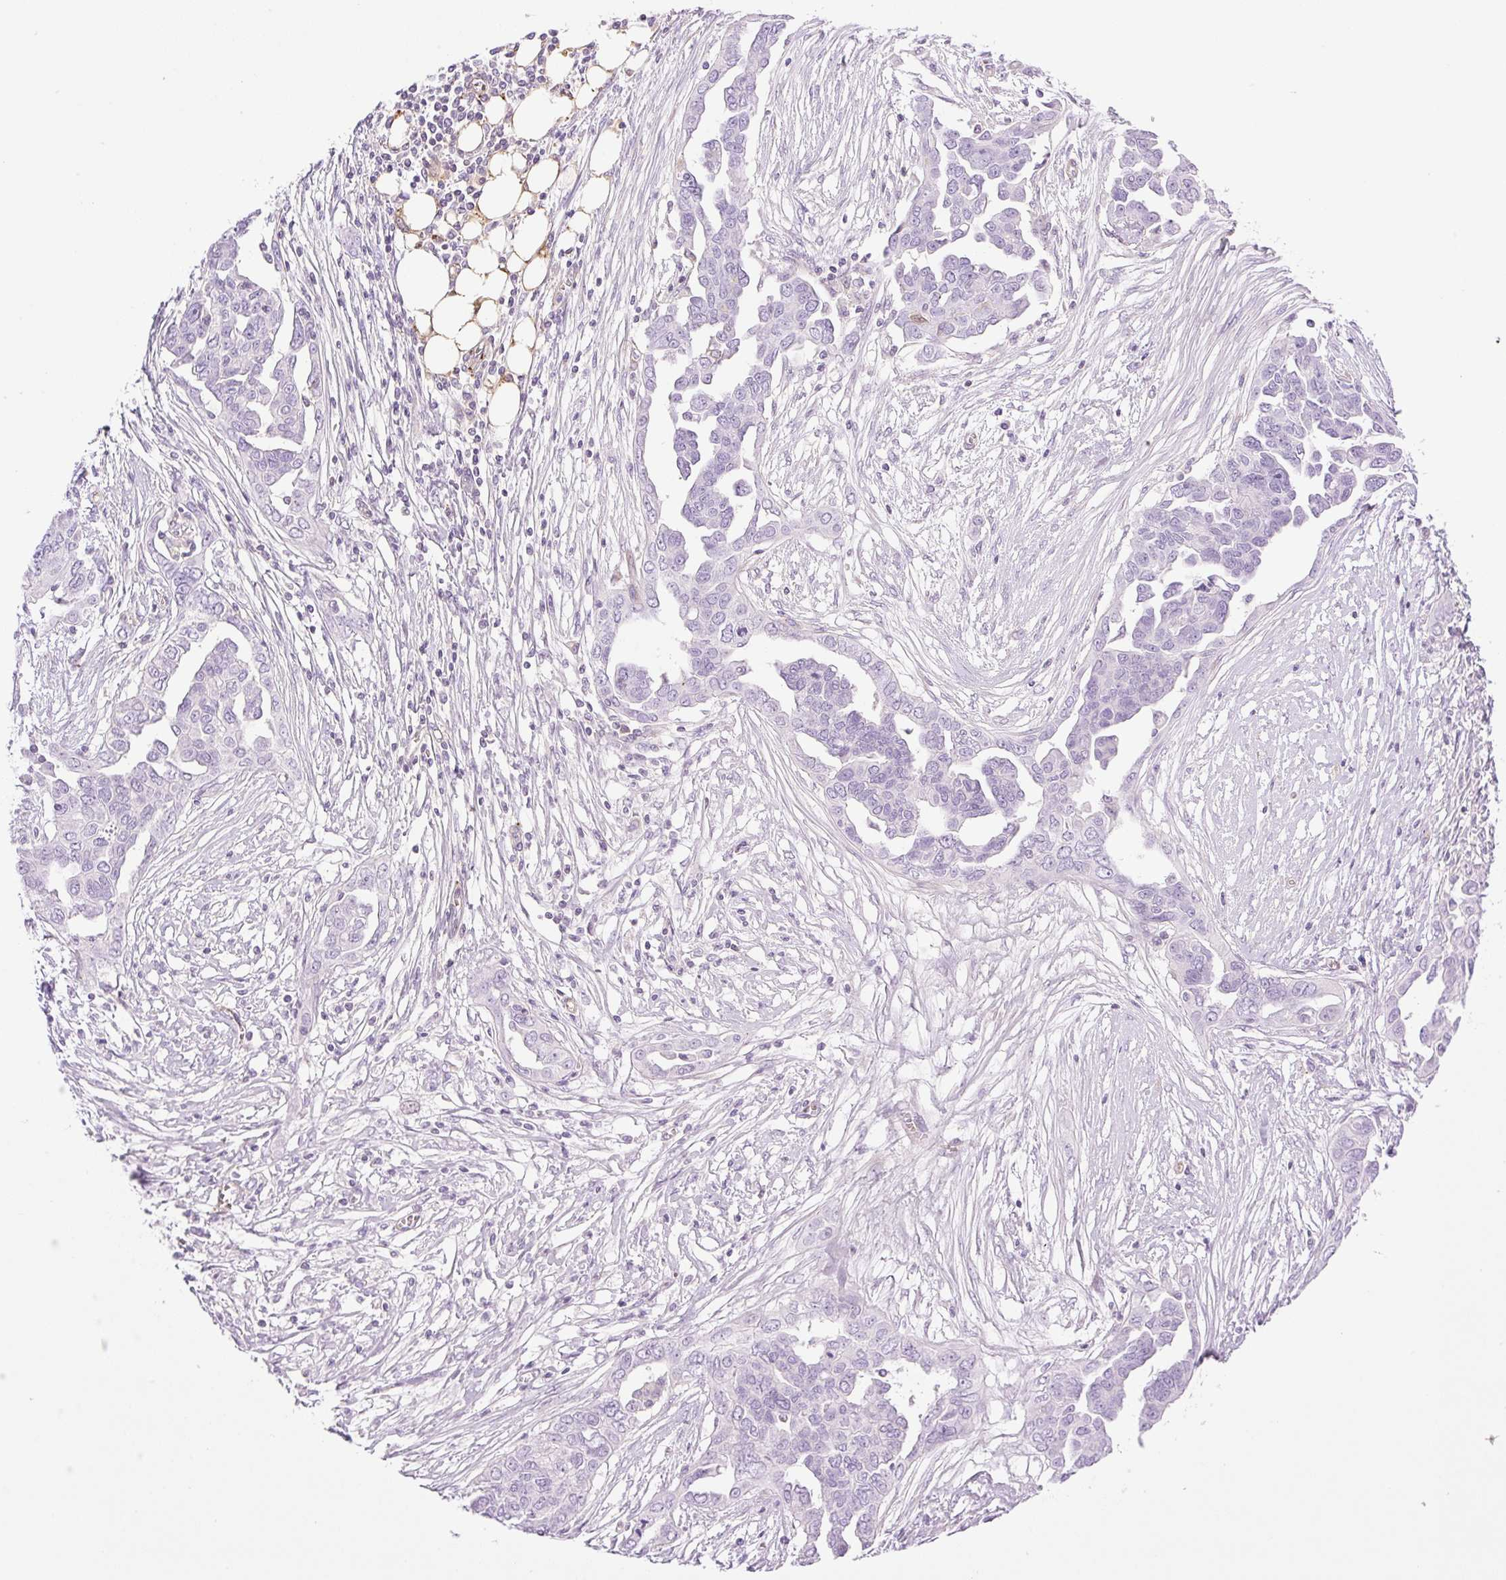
{"staining": {"intensity": "negative", "quantity": "none", "location": "none"}, "tissue": "ovarian cancer", "cell_type": "Tumor cells", "image_type": "cancer", "snomed": [{"axis": "morphology", "description": "Cystadenocarcinoma, serous, NOS"}, {"axis": "topography", "description": "Ovary"}], "caption": "Immunohistochemistry image of neoplastic tissue: human serous cystadenocarcinoma (ovarian) stained with DAB displays no significant protein staining in tumor cells. (DAB immunohistochemistry (IHC), high magnification).", "gene": "EHD3", "patient": {"sex": "female", "age": 59}}